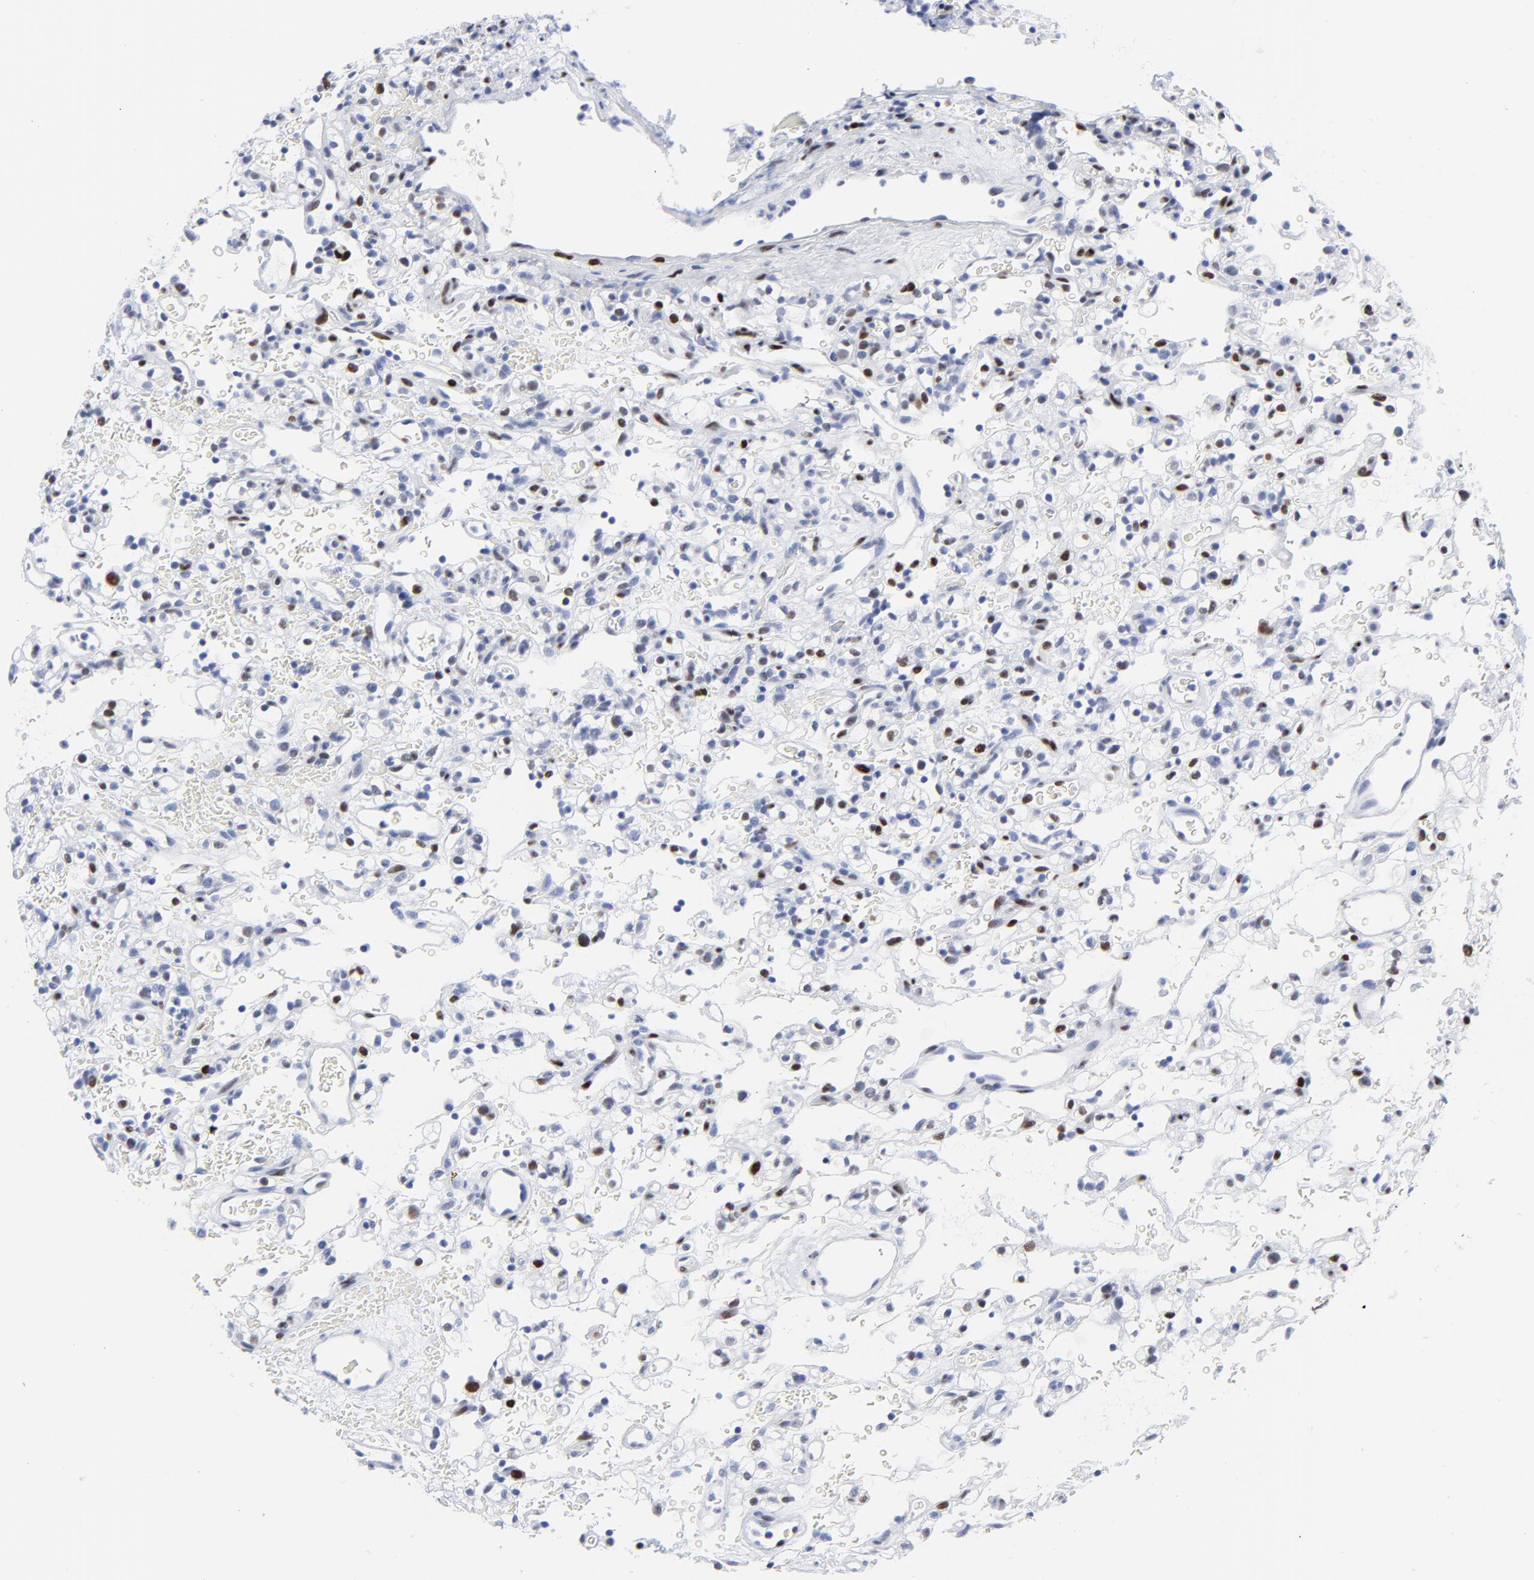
{"staining": {"intensity": "strong", "quantity": "25%-75%", "location": "nuclear"}, "tissue": "renal cancer", "cell_type": "Tumor cells", "image_type": "cancer", "snomed": [{"axis": "morphology", "description": "Normal tissue, NOS"}, {"axis": "morphology", "description": "Adenocarcinoma, NOS"}, {"axis": "topography", "description": "Kidney"}], "caption": "A photomicrograph of human renal cancer stained for a protein reveals strong nuclear brown staining in tumor cells.", "gene": "JUN", "patient": {"sex": "female", "age": 72}}